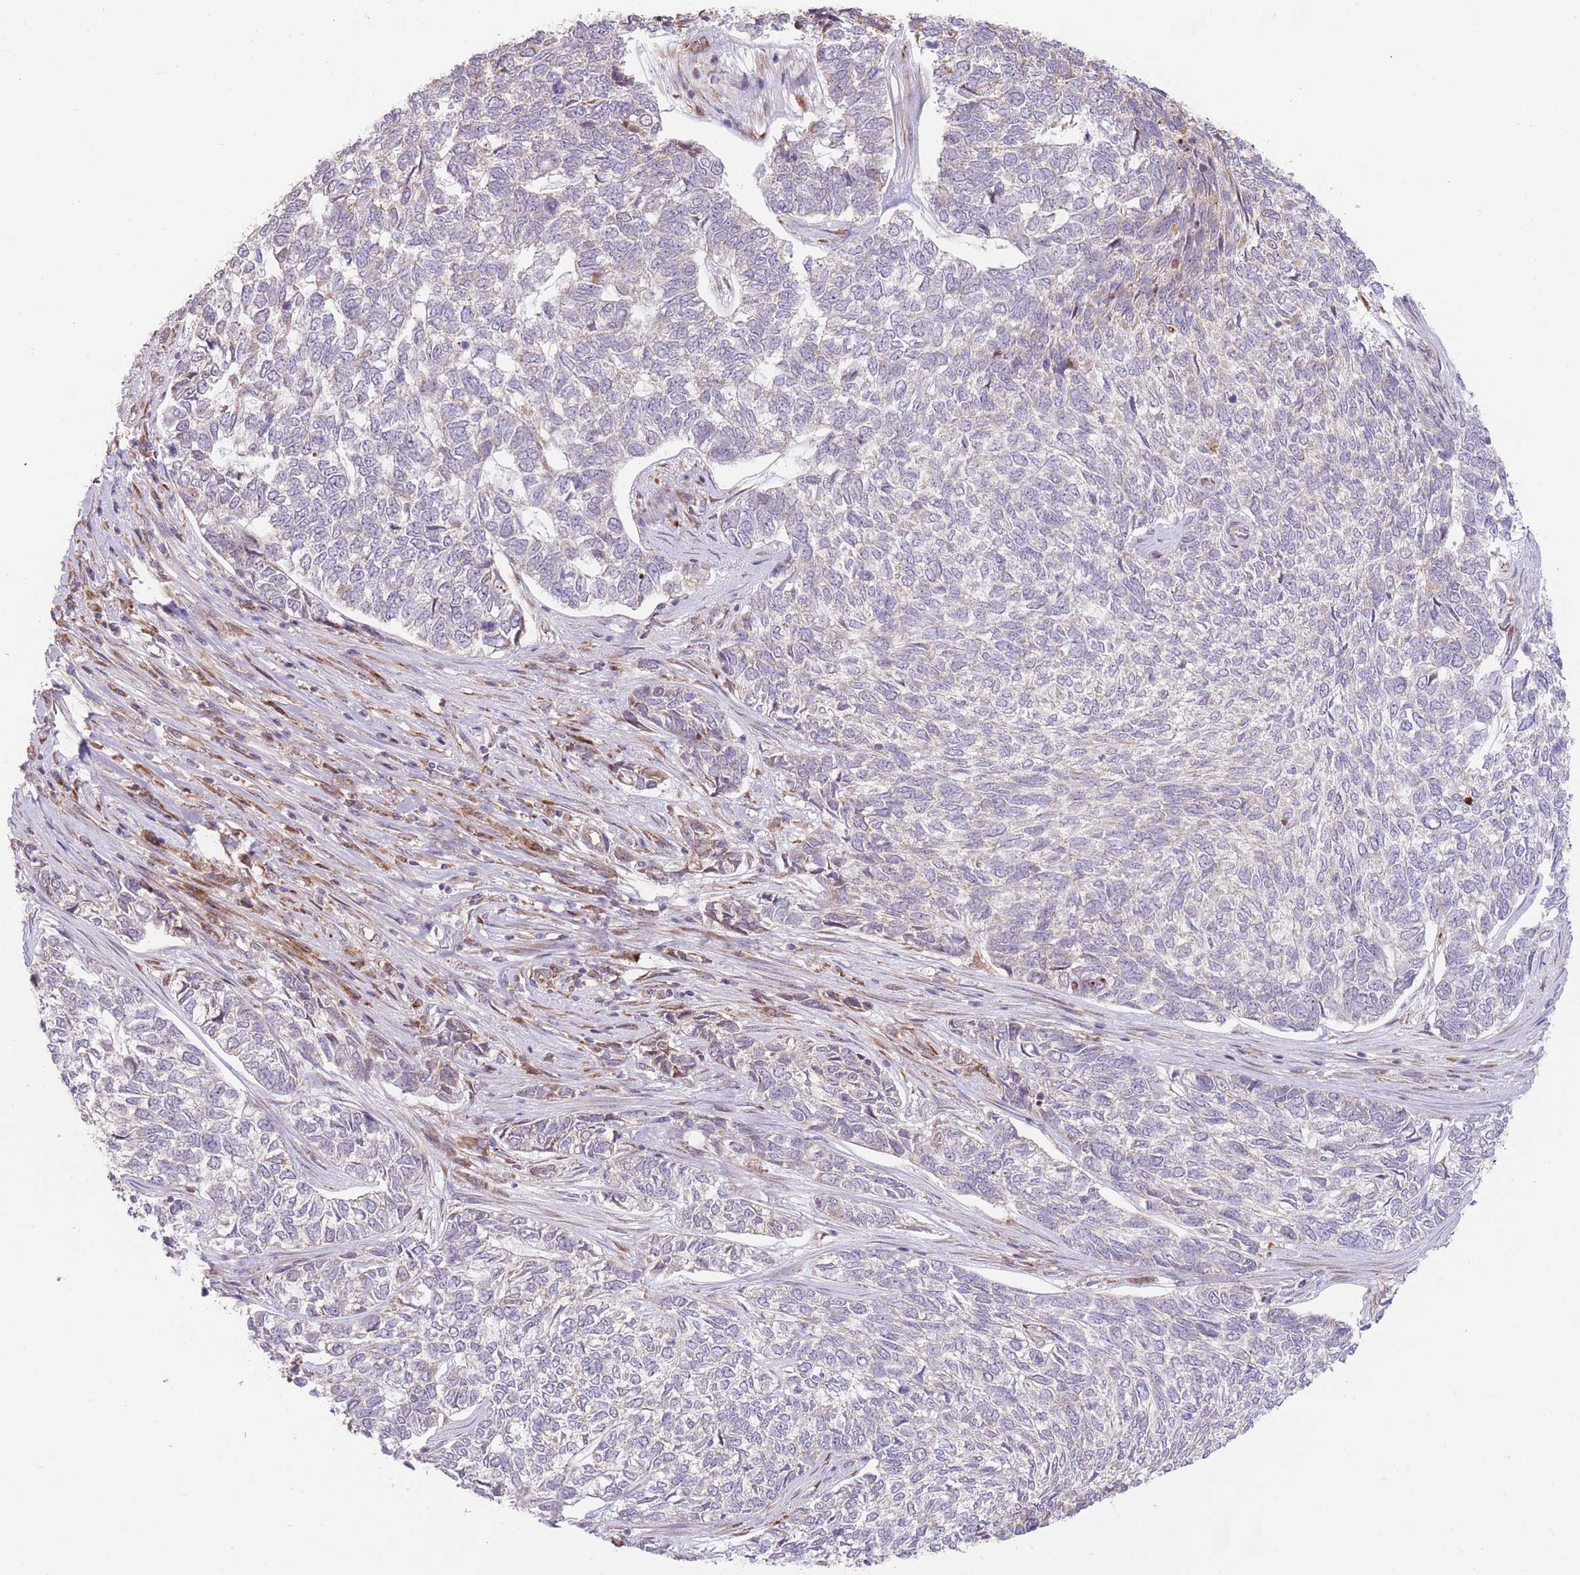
{"staining": {"intensity": "weak", "quantity": "<25%", "location": "cytoplasmic/membranous"}, "tissue": "skin cancer", "cell_type": "Tumor cells", "image_type": "cancer", "snomed": [{"axis": "morphology", "description": "Basal cell carcinoma"}, {"axis": "topography", "description": "Skin"}], "caption": "Tumor cells show no significant protein staining in skin cancer (basal cell carcinoma).", "gene": "BOLA2B", "patient": {"sex": "female", "age": 65}}